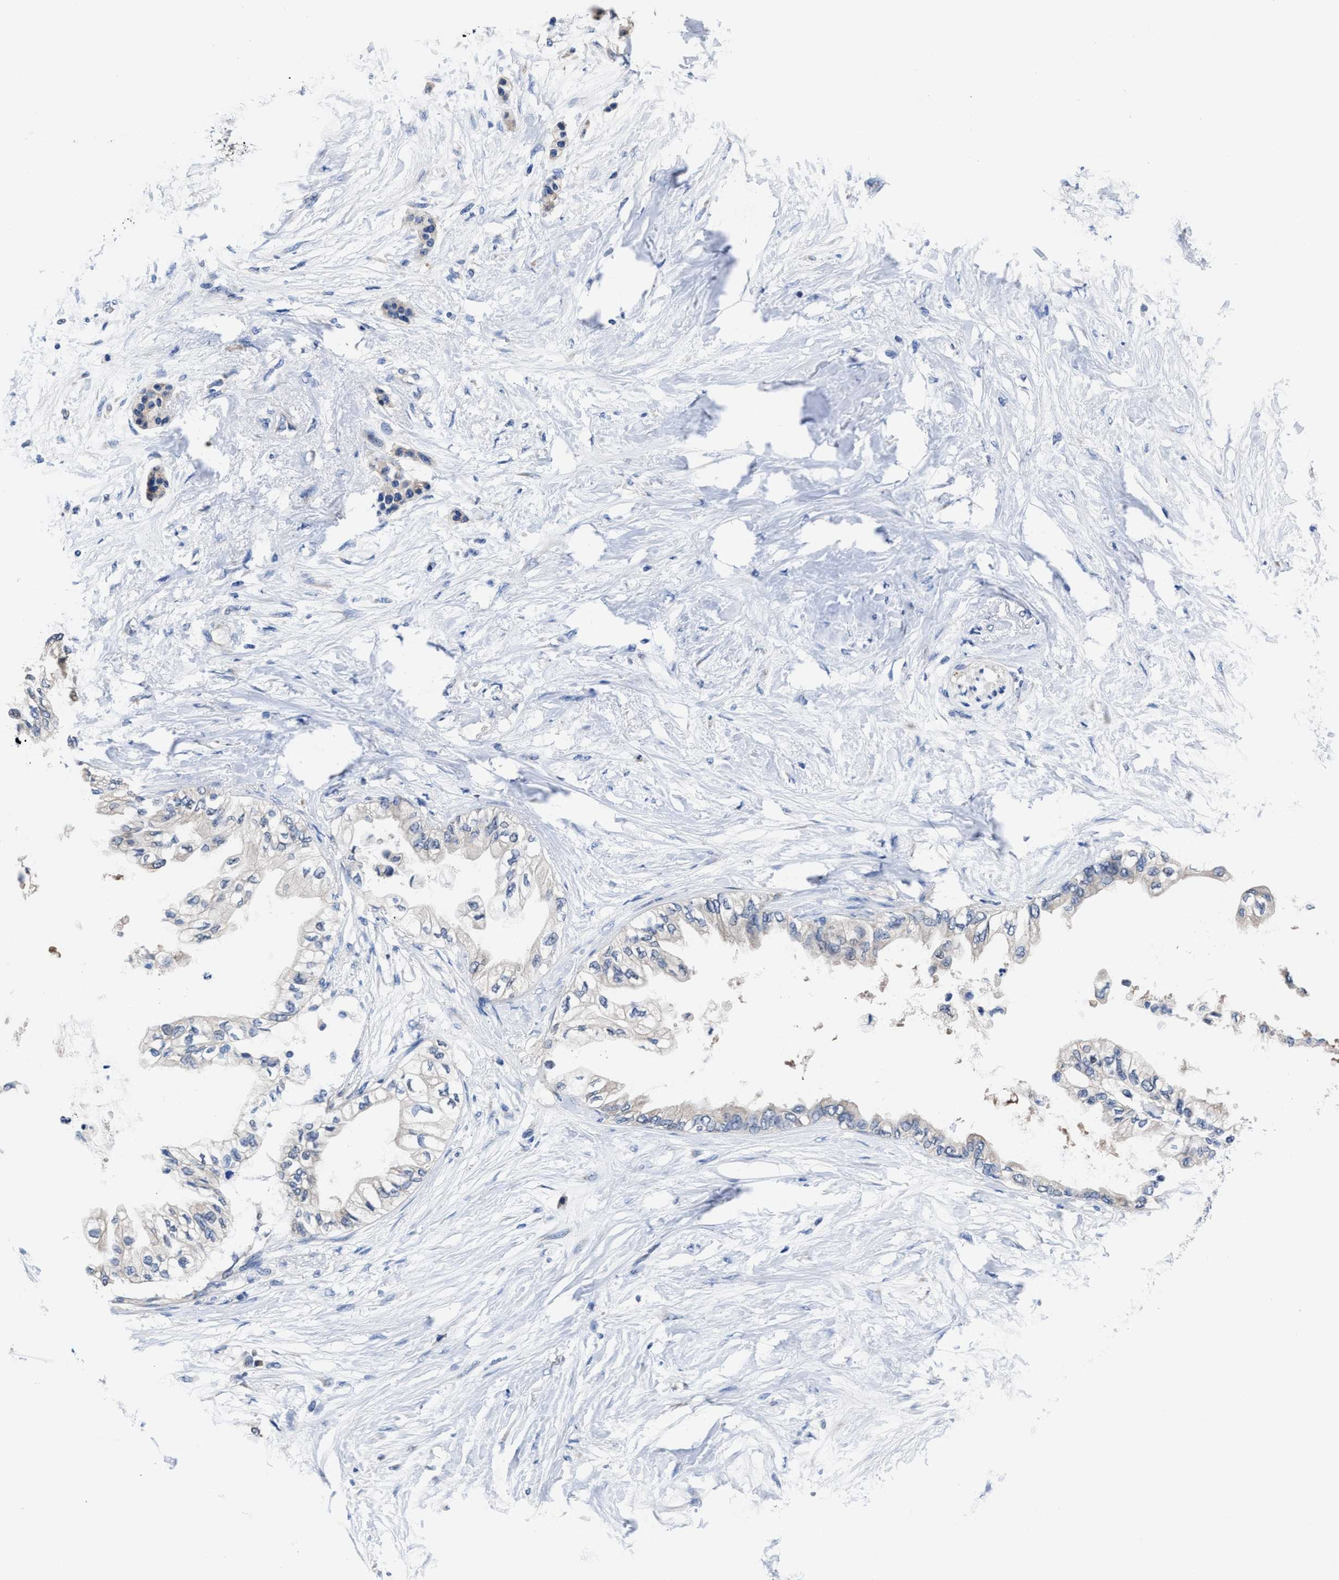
{"staining": {"intensity": "negative", "quantity": "none", "location": "none"}, "tissue": "pancreatic cancer", "cell_type": "Tumor cells", "image_type": "cancer", "snomed": [{"axis": "morphology", "description": "Normal tissue, NOS"}, {"axis": "morphology", "description": "Adenocarcinoma, NOS"}, {"axis": "topography", "description": "Pancreas"}, {"axis": "topography", "description": "Duodenum"}], "caption": "Tumor cells show no significant staining in adenocarcinoma (pancreatic).", "gene": "HOOK1", "patient": {"sex": "female", "age": 60}}